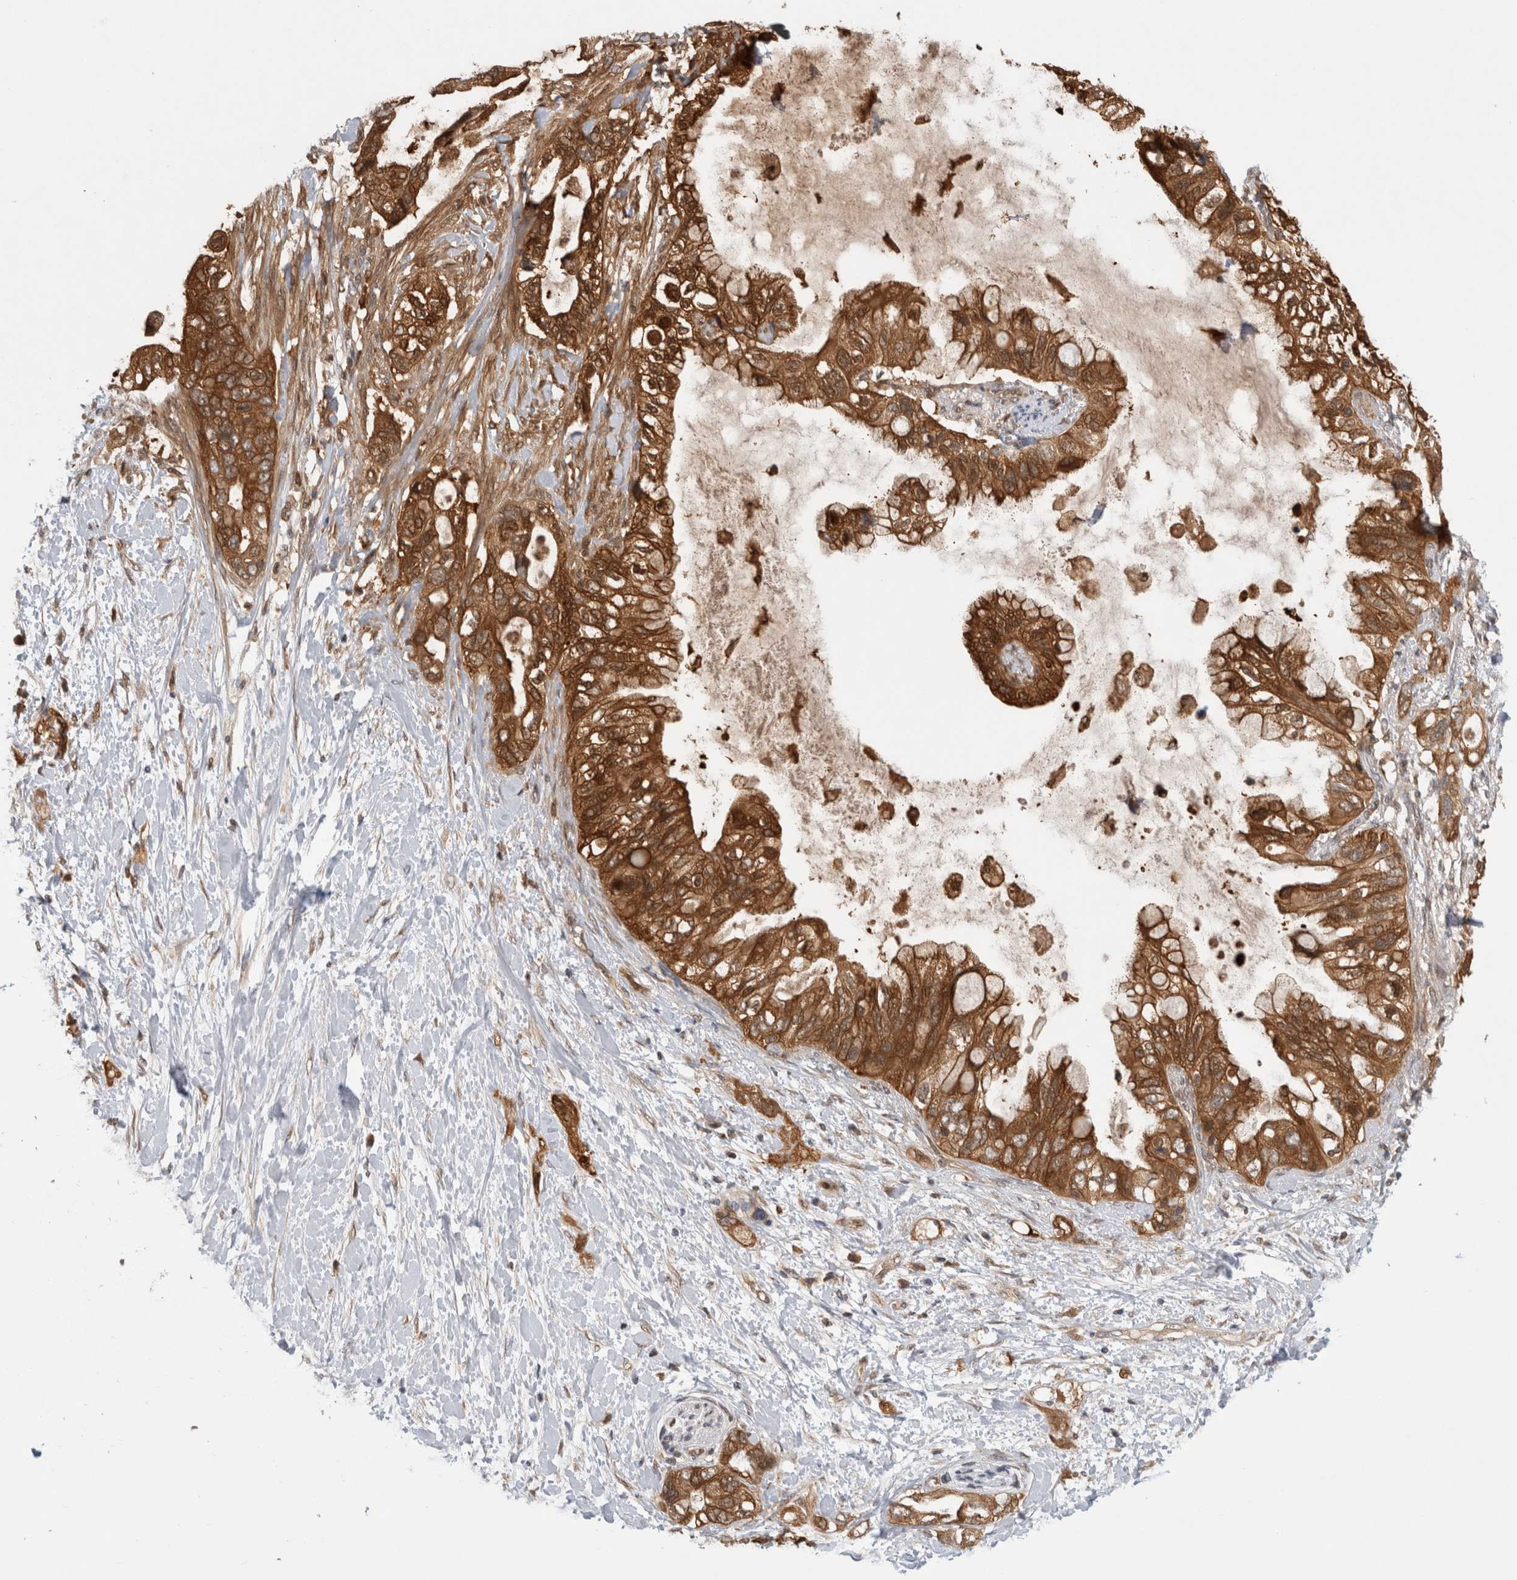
{"staining": {"intensity": "moderate", "quantity": ">75%", "location": "cytoplasmic/membranous"}, "tissue": "pancreatic cancer", "cell_type": "Tumor cells", "image_type": "cancer", "snomed": [{"axis": "morphology", "description": "Adenocarcinoma, NOS"}, {"axis": "topography", "description": "Pancreas"}], "caption": "Immunohistochemical staining of human pancreatic adenocarcinoma displays medium levels of moderate cytoplasmic/membranous protein expression in about >75% of tumor cells.", "gene": "ASTN2", "patient": {"sex": "female", "age": 56}}